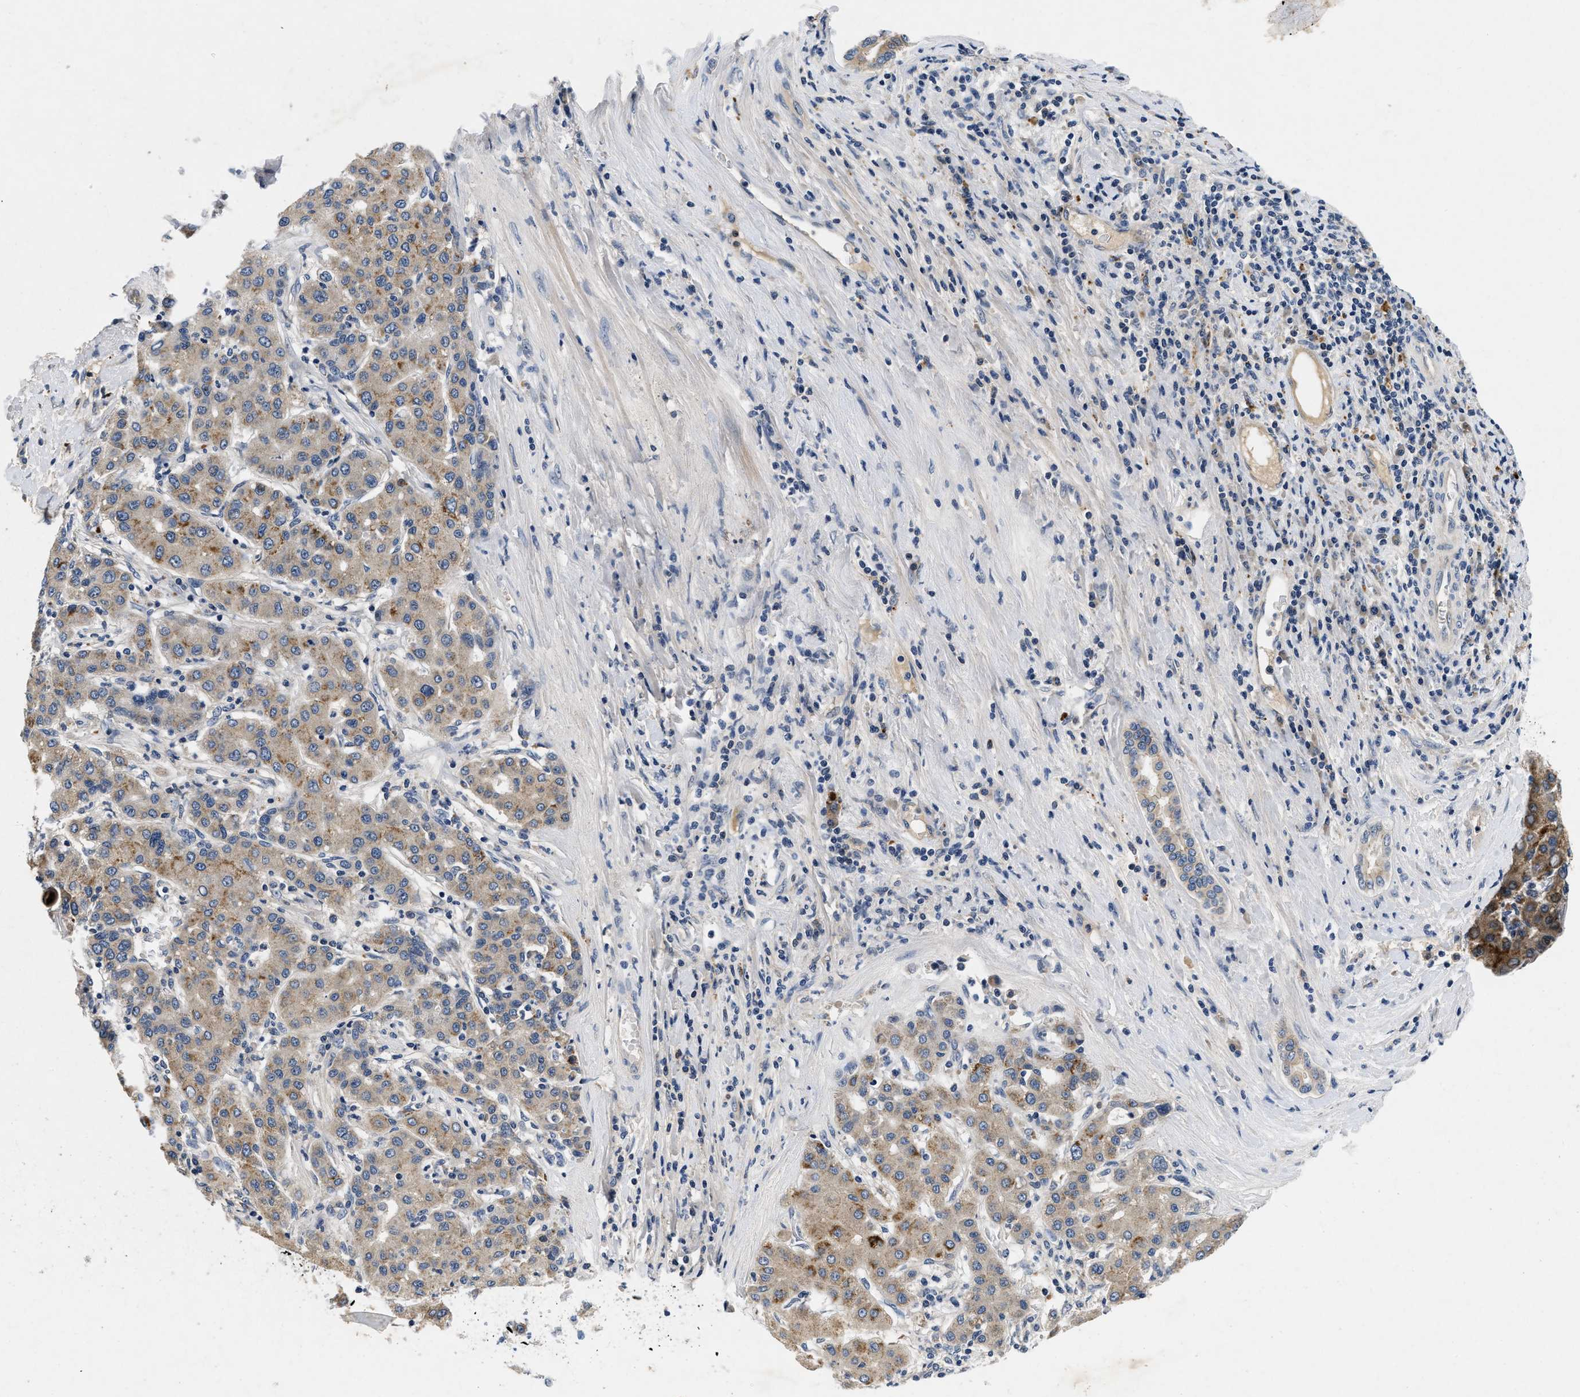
{"staining": {"intensity": "moderate", "quantity": "25%-75%", "location": "cytoplasmic/membranous"}, "tissue": "liver cancer", "cell_type": "Tumor cells", "image_type": "cancer", "snomed": [{"axis": "morphology", "description": "Carcinoma, Hepatocellular, NOS"}, {"axis": "topography", "description": "Liver"}], "caption": "Liver cancer stained for a protein exhibits moderate cytoplasmic/membranous positivity in tumor cells.", "gene": "PDP1", "patient": {"sex": "male", "age": 65}}